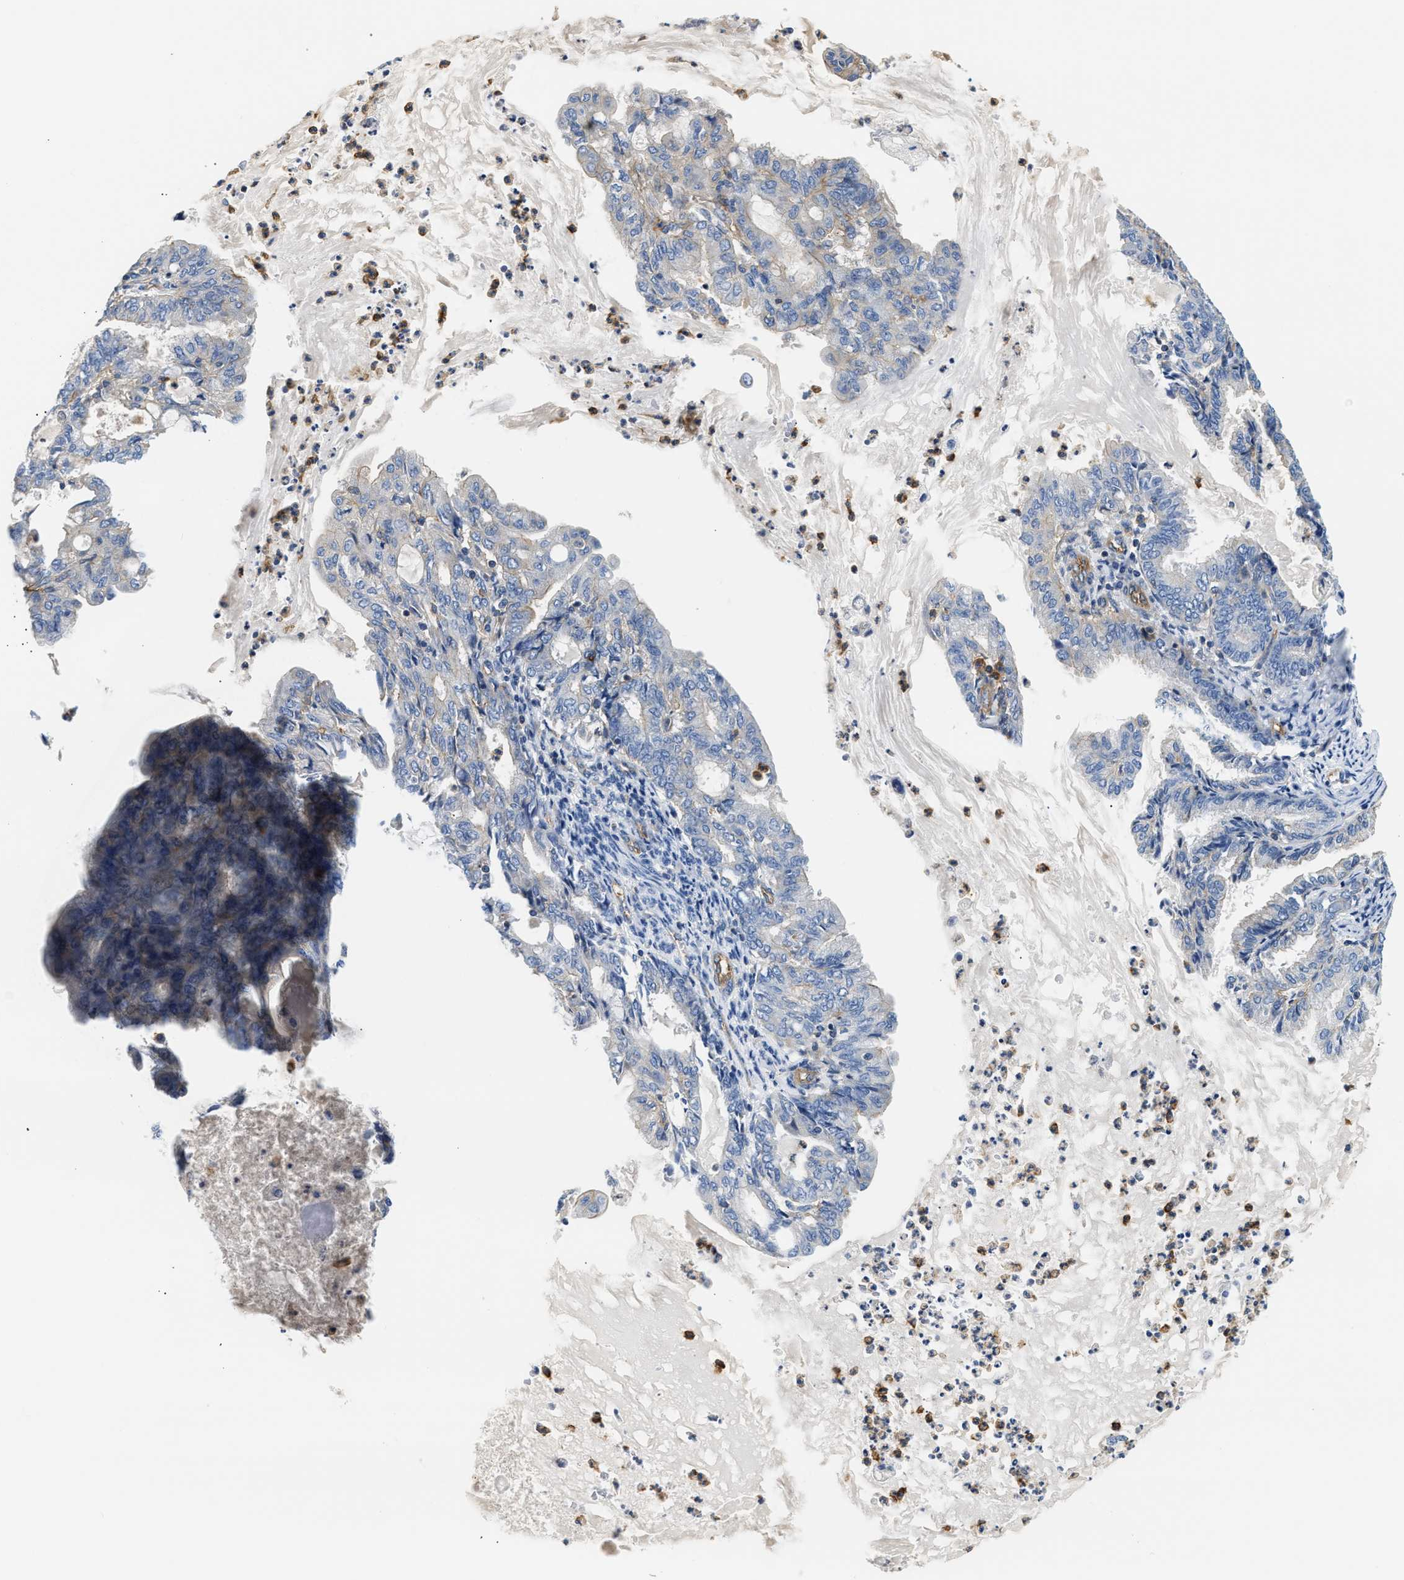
{"staining": {"intensity": "negative", "quantity": "none", "location": "none"}, "tissue": "endometrial cancer", "cell_type": "Tumor cells", "image_type": "cancer", "snomed": [{"axis": "morphology", "description": "Adenocarcinoma, NOS"}, {"axis": "topography", "description": "Endometrium"}], "caption": "Immunohistochemical staining of endometrial adenocarcinoma displays no significant staining in tumor cells. (Immunohistochemistry (ihc), brightfield microscopy, high magnification).", "gene": "SAMD9L", "patient": {"sex": "female", "age": 86}}